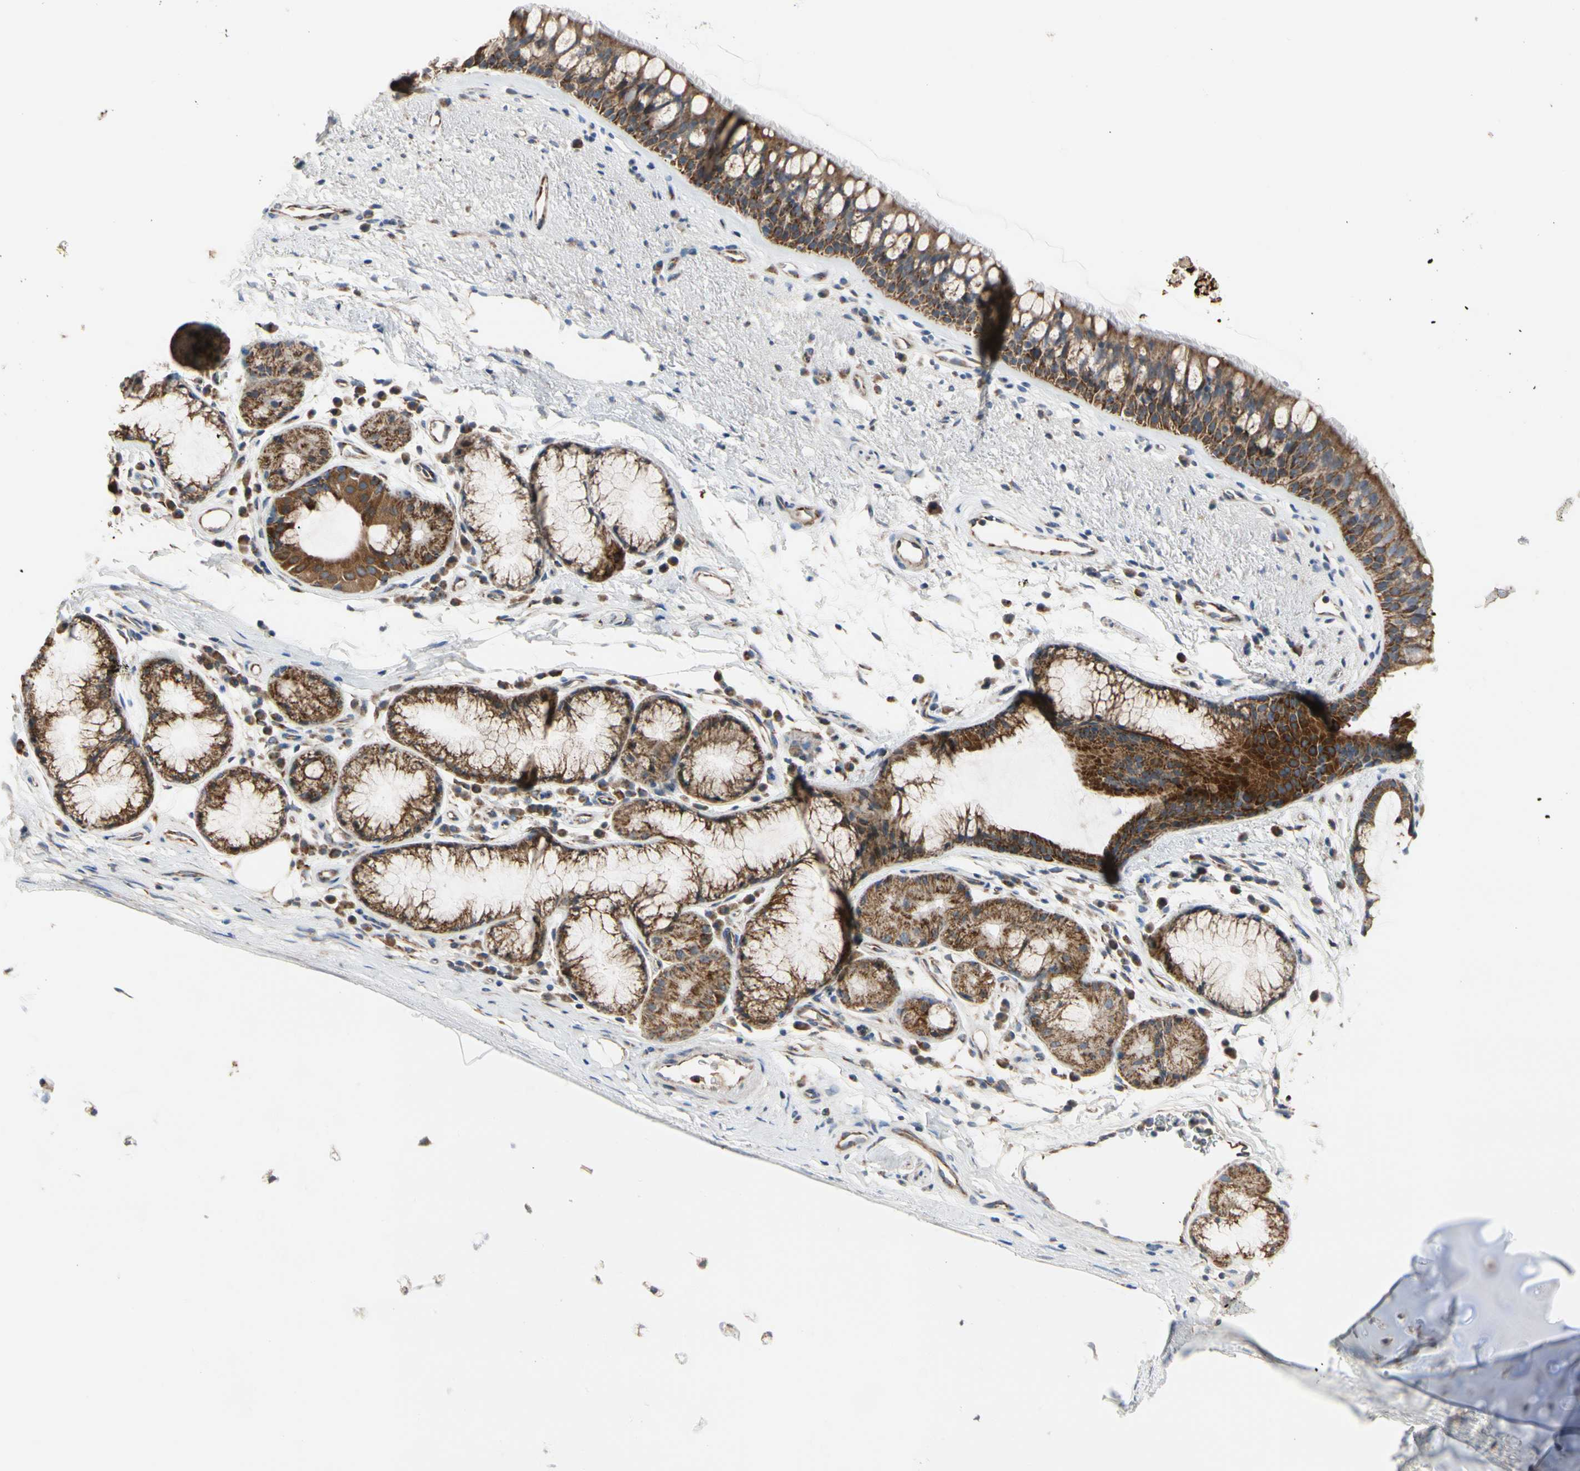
{"staining": {"intensity": "strong", "quantity": ">75%", "location": "cytoplasmic/membranous"}, "tissue": "bronchus", "cell_type": "Respiratory epithelial cells", "image_type": "normal", "snomed": [{"axis": "morphology", "description": "Normal tissue, NOS"}, {"axis": "topography", "description": "Bronchus"}], "caption": "IHC histopathology image of normal bronchus: human bronchus stained using immunohistochemistry shows high levels of strong protein expression localized specifically in the cytoplasmic/membranous of respiratory epithelial cells, appearing as a cytoplasmic/membranous brown color.", "gene": "GPD2", "patient": {"sex": "female", "age": 54}}